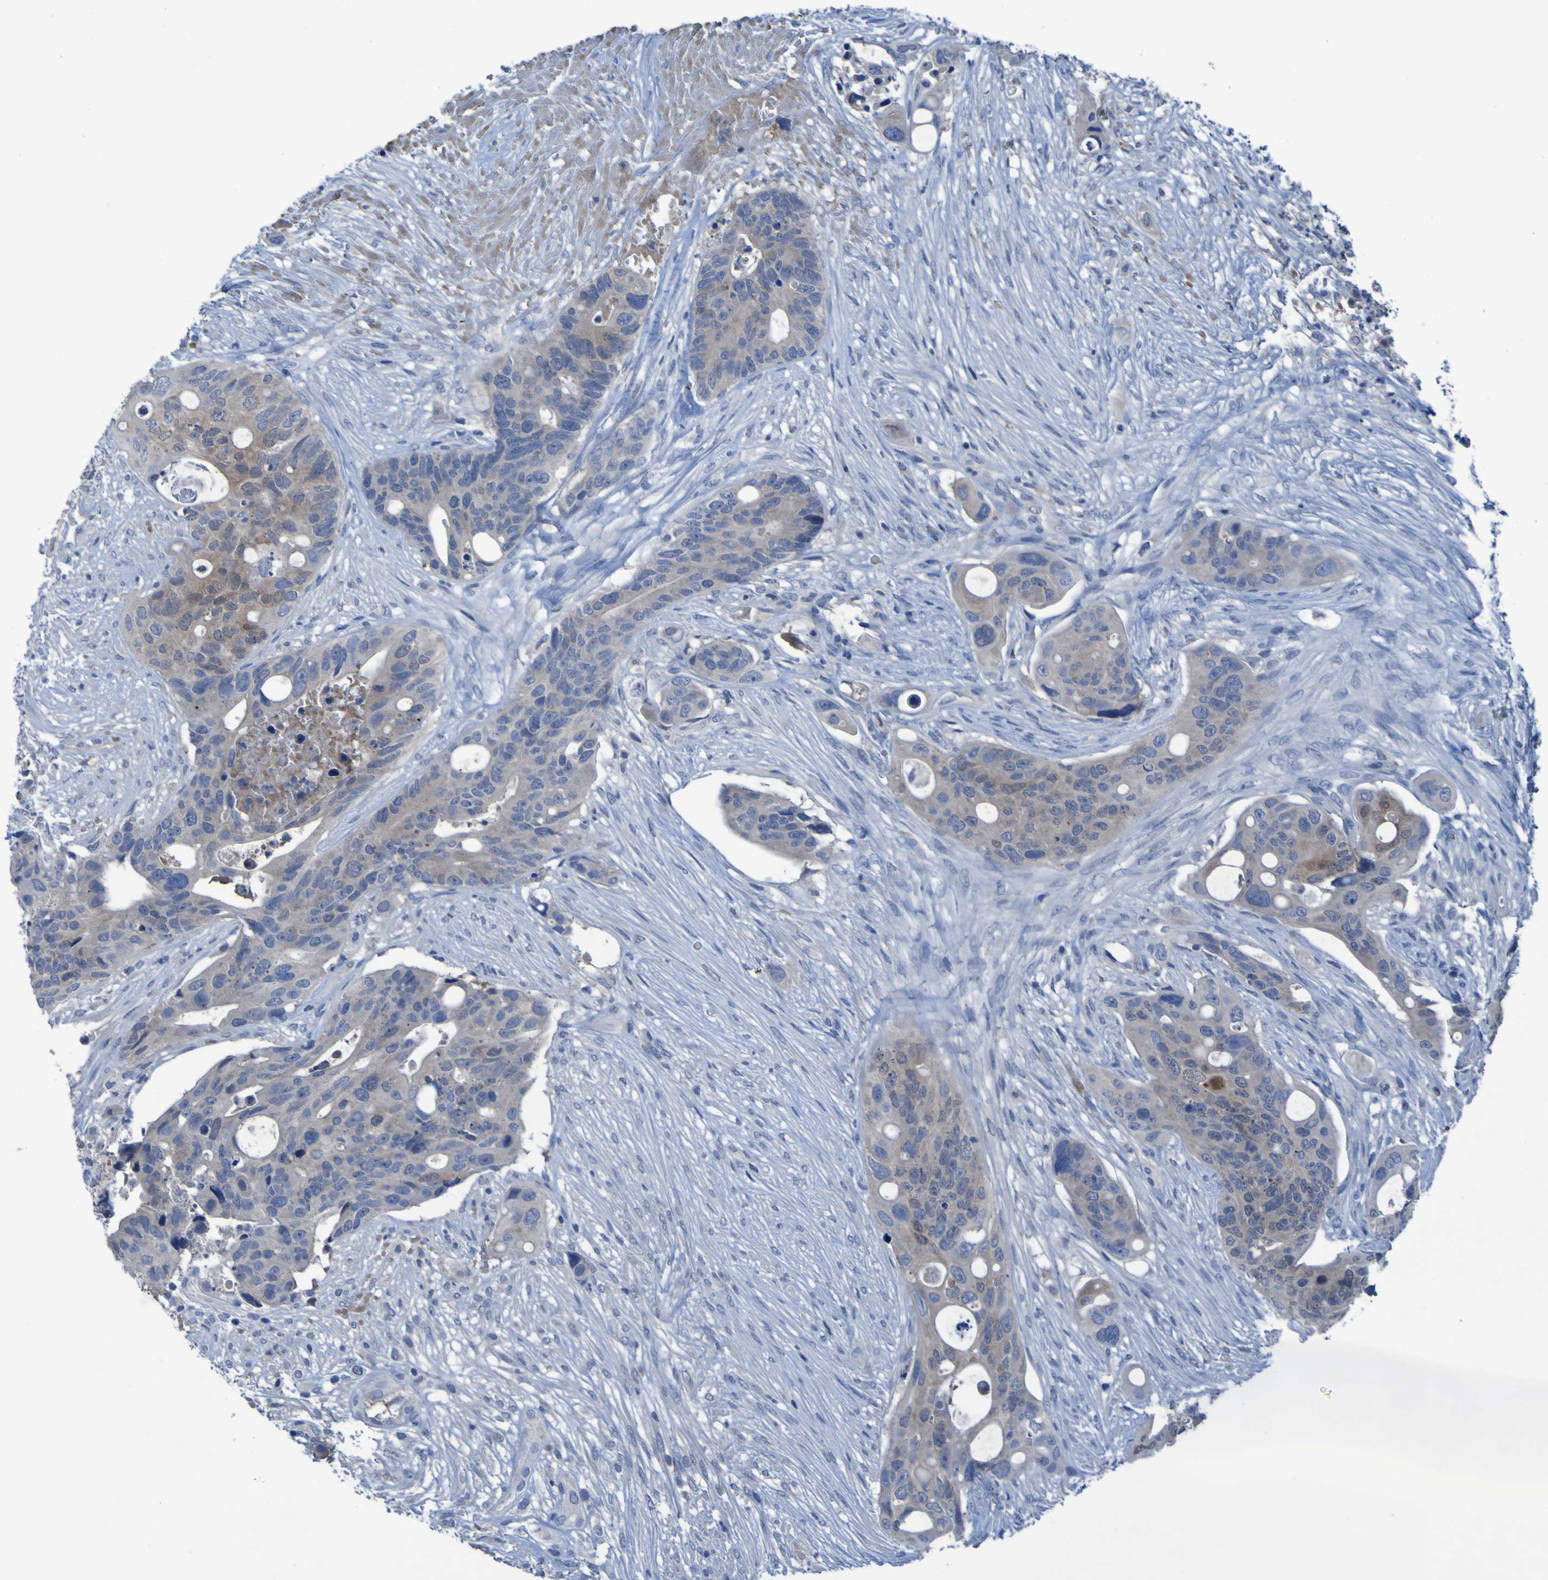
{"staining": {"intensity": "negative", "quantity": "none", "location": "none"}, "tissue": "colorectal cancer", "cell_type": "Tumor cells", "image_type": "cancer", "snomed": [{"axis": "morphology", "description": "Adenocarcinoma, NOS"}, {"axis": "topography", "description": "Colon"}], "caption": "This is an IHC micrograph of human colorectal adenocarcinoma. There is no positivity in tumor cells.", "gene": "SGK2", "patient": {"sex": "female", "age": 57}}